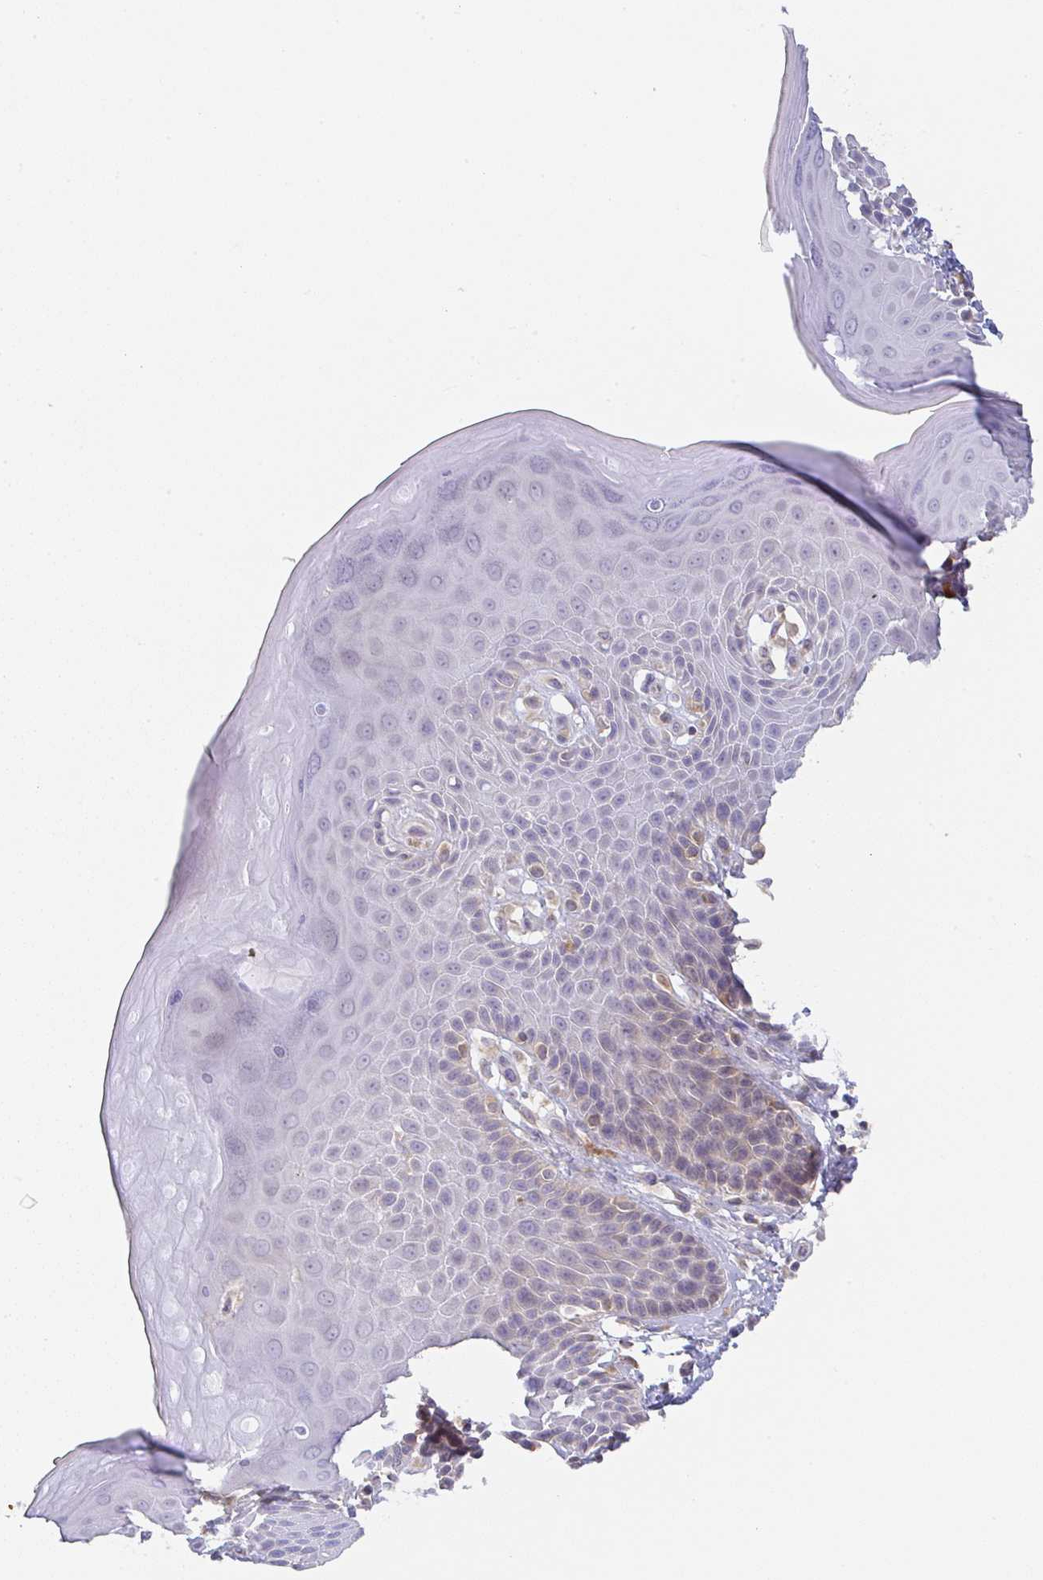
{"staining": {"intensity": "weak", "quantity": "<25%", "location": "cytoplasmic/membranous"}, "tissue": "skin", "cell_type": "Epidermal cells", "image_type": "normal", "snomed": [{"axis": "morphology", "description": "Normal tissue, NOS"}, {"axis": "topography", "description": "Peripheral nerve tissue"}], "caption": "Immunohistochemistry of benign skin exhibits no expression in epidermal cells. (Immunohistochemistry (ihc), brightfield microscopy, high magnification).", "gene": "DERL2", "patient": {"sex": "male", "age": 51}}